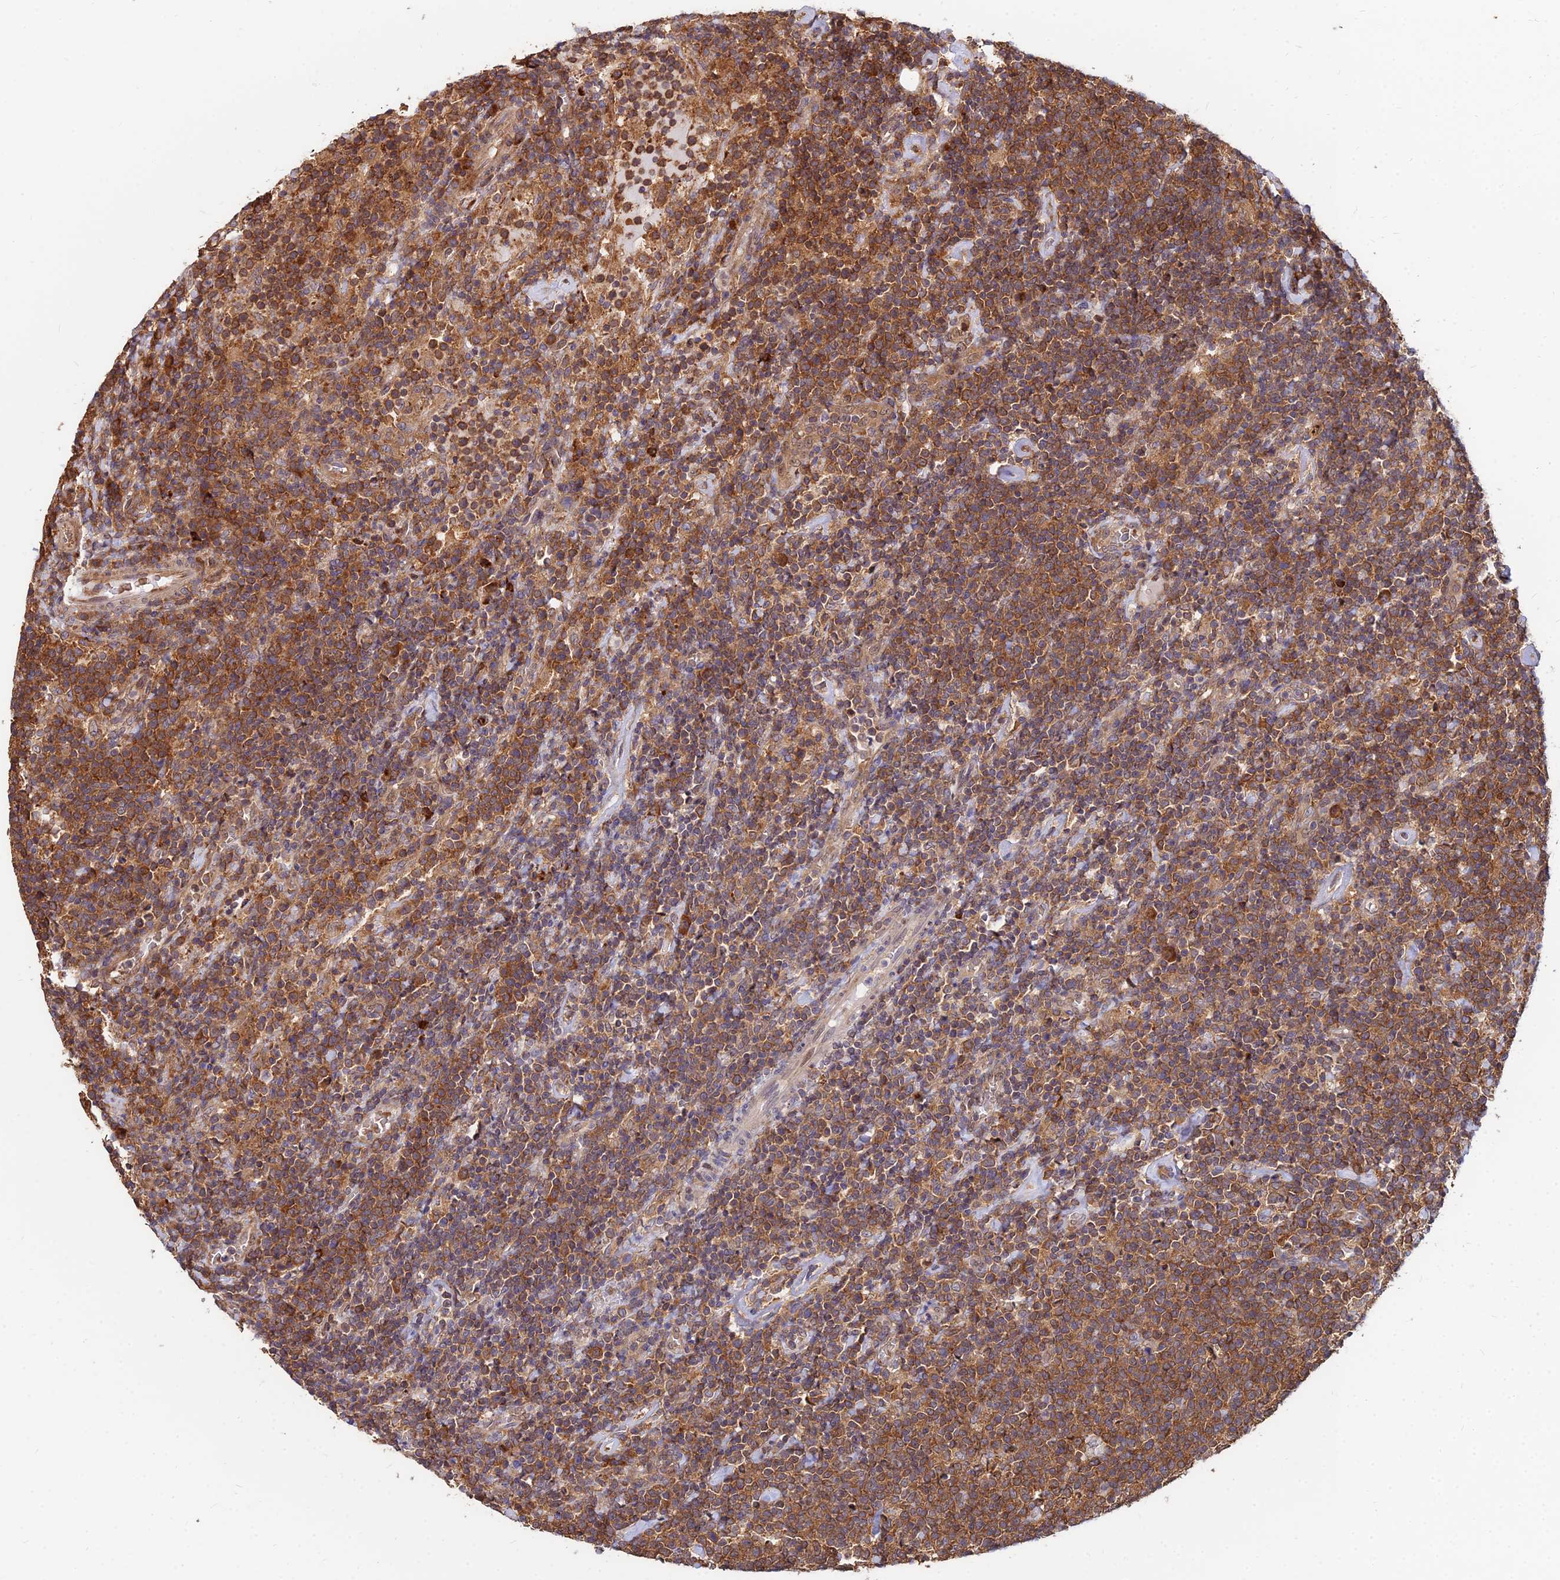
{"staining": {"intensity": "strong", "quantity": ">75%", "location": "cytoplasmic/membranous"}, "tissue": "lymphoma", "cell_type": "Tumor cells", "image_type": "cancer", "snomed": [{"axis": "morphology", "description": "Malignant lymphoma, non-Hodgkin's type, High grade"}, {"axis": "topography", "description": "Lymph node"}], "caption": "The histopathology image shows immunohistochemical staining of lymphoma. There is strong cytoplasmic/membranous positivity is seen in approximately >75% of tumor cells.", "gene": "CCT6B", "patient": {"sex": "male", "age": 61}}